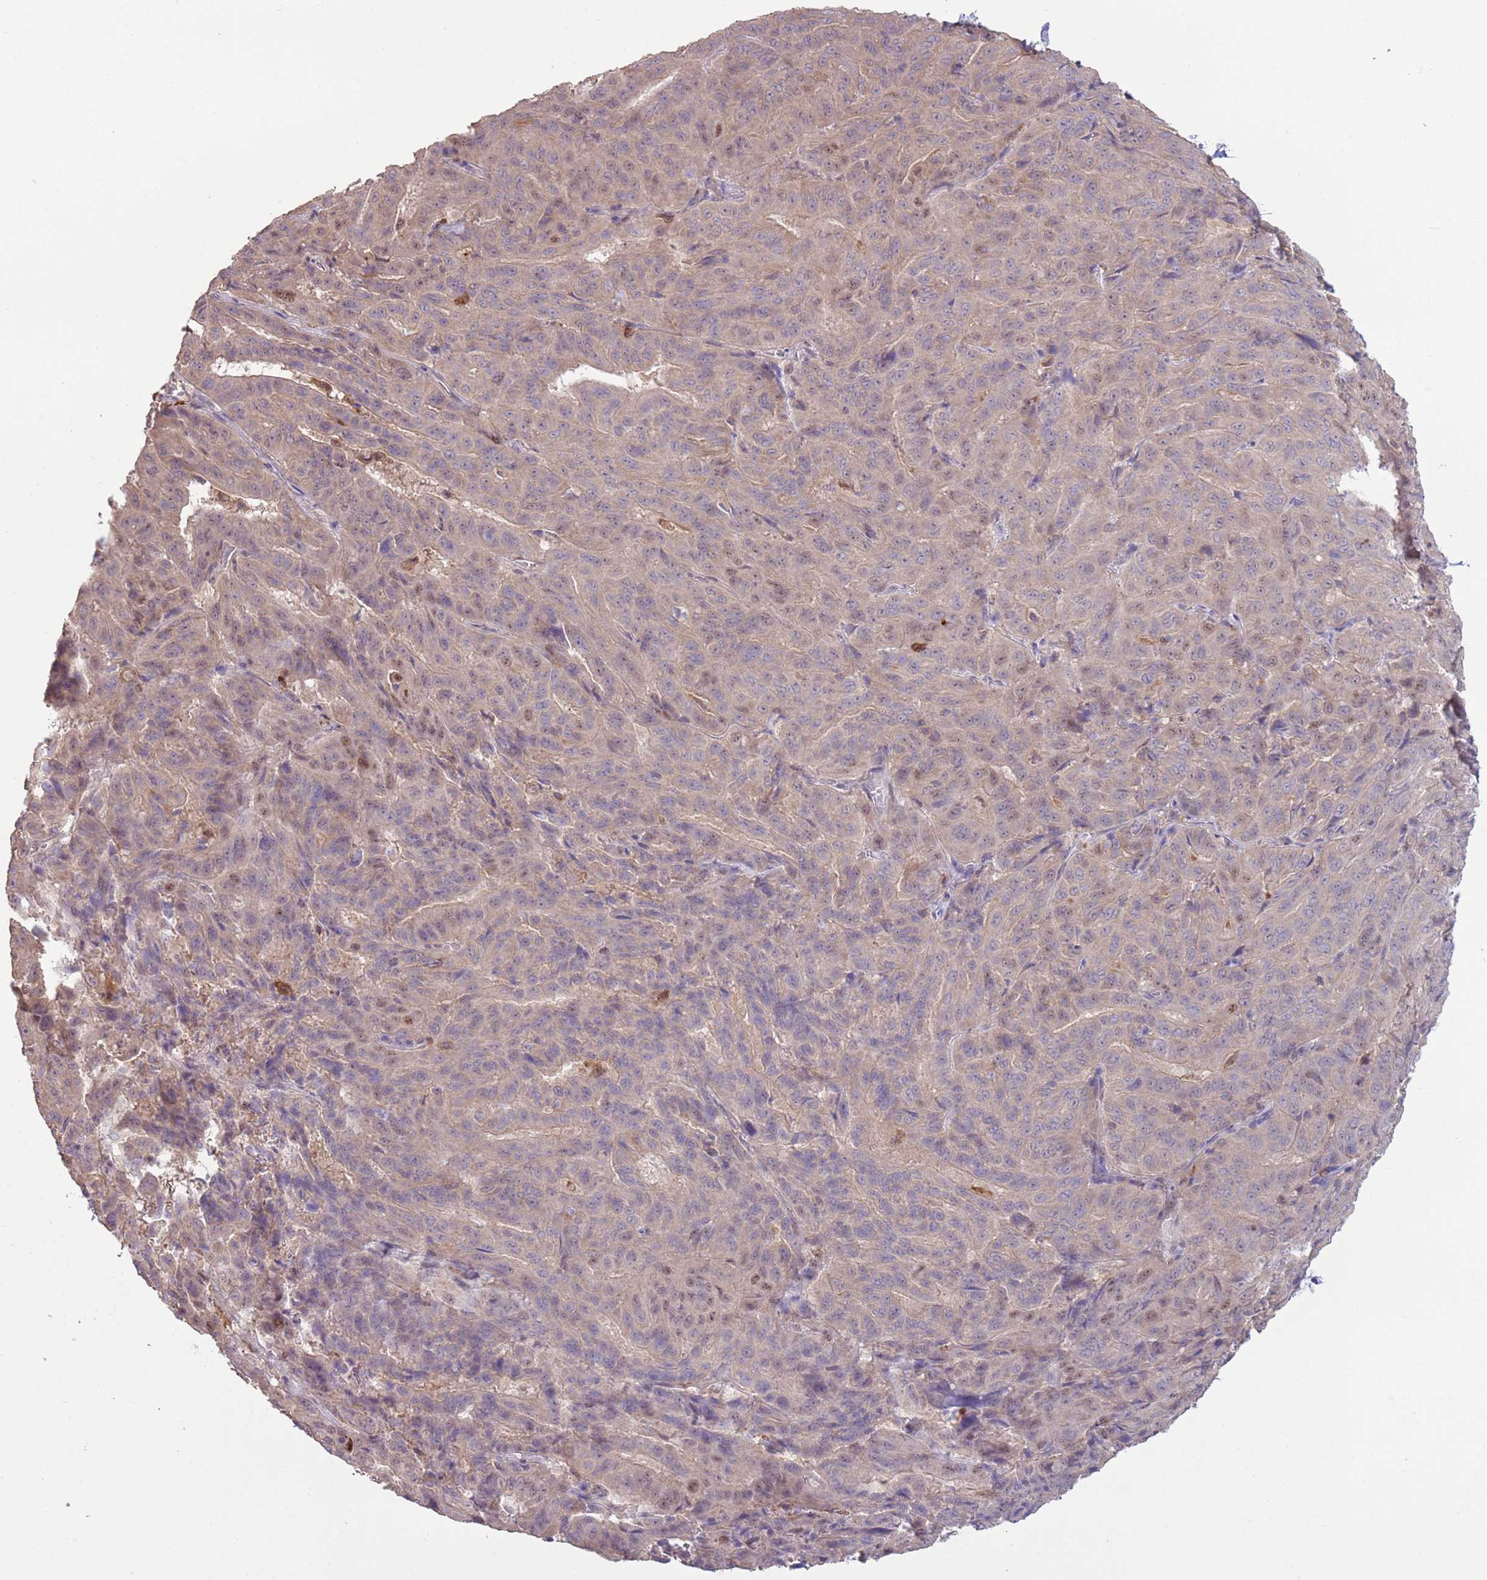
{"staining": {"intensity": "weak", "quantity": ">75%", "location": "cytoplasmic/membranous"}, "tissue": "pancreatic cancer", "cell_type": "Tumor cells", "image_type": "cancer", "snomed": [{"axis": "morphology", "description": "Adenocarcinoma, NOS"}, {"axis": "topography", "description": "Pancreas"}], "caption": "High-magnification brightfield microscopy of pancreatic adenocarcinoma stained with DAB (3,3'-diaminobenzidine) (brown) and counterstained with hematoxylin (blue). tumor cells exhibit weak cytoplasmic/membranous staining is appreciated in about>75% of cells.", "gene": "CAPN9", "patient": {"sex": "male", "age": 63}}